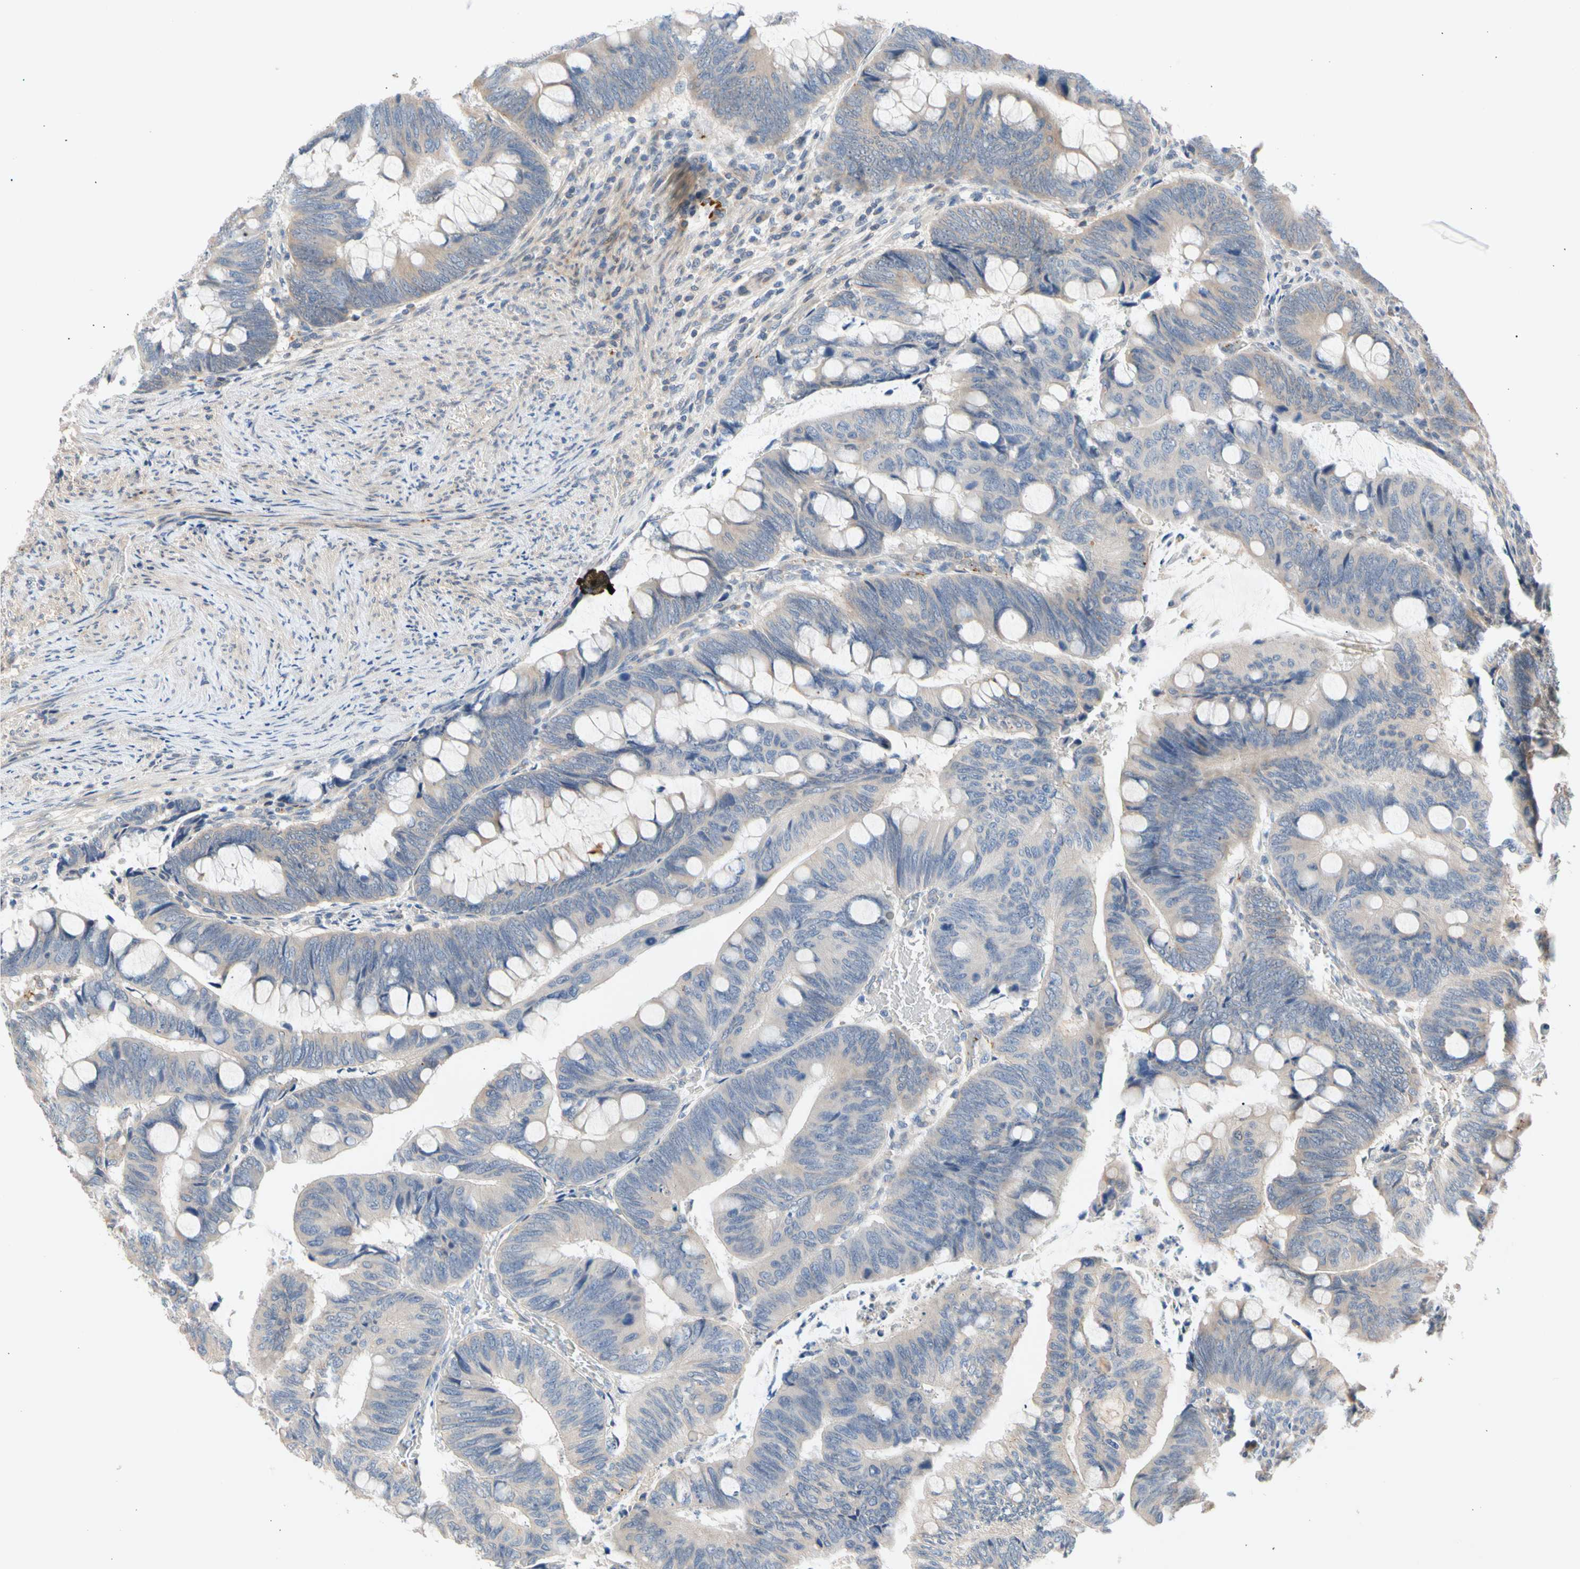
{"staining": {"intensity": "moderate", "quantity": "<25%", "location": "cytoplasmic/membranous"}, "tissue": "colorectal cancer", "cell_type": "Tumor cells", "image_type": "cancer", "snomed": [{"axis": "morphology", "description": "Normal tissue, NOS"}, {"axis": "morphology", "description": "Adenocarcinoma, NOS"}, {"axis": "topography", "description": "Rectum"}, {"axis": "topography", "description": "Peripheral nerve tissue"}], "caption": "Immunohistochemistry (DAB) staining of human colorectal cancer displays moderate cytoplasmic/membranous protein positivity in about <25% of tumor cells.", "gene": "CNST", "patient": {"sex": "male", "age": 92}}